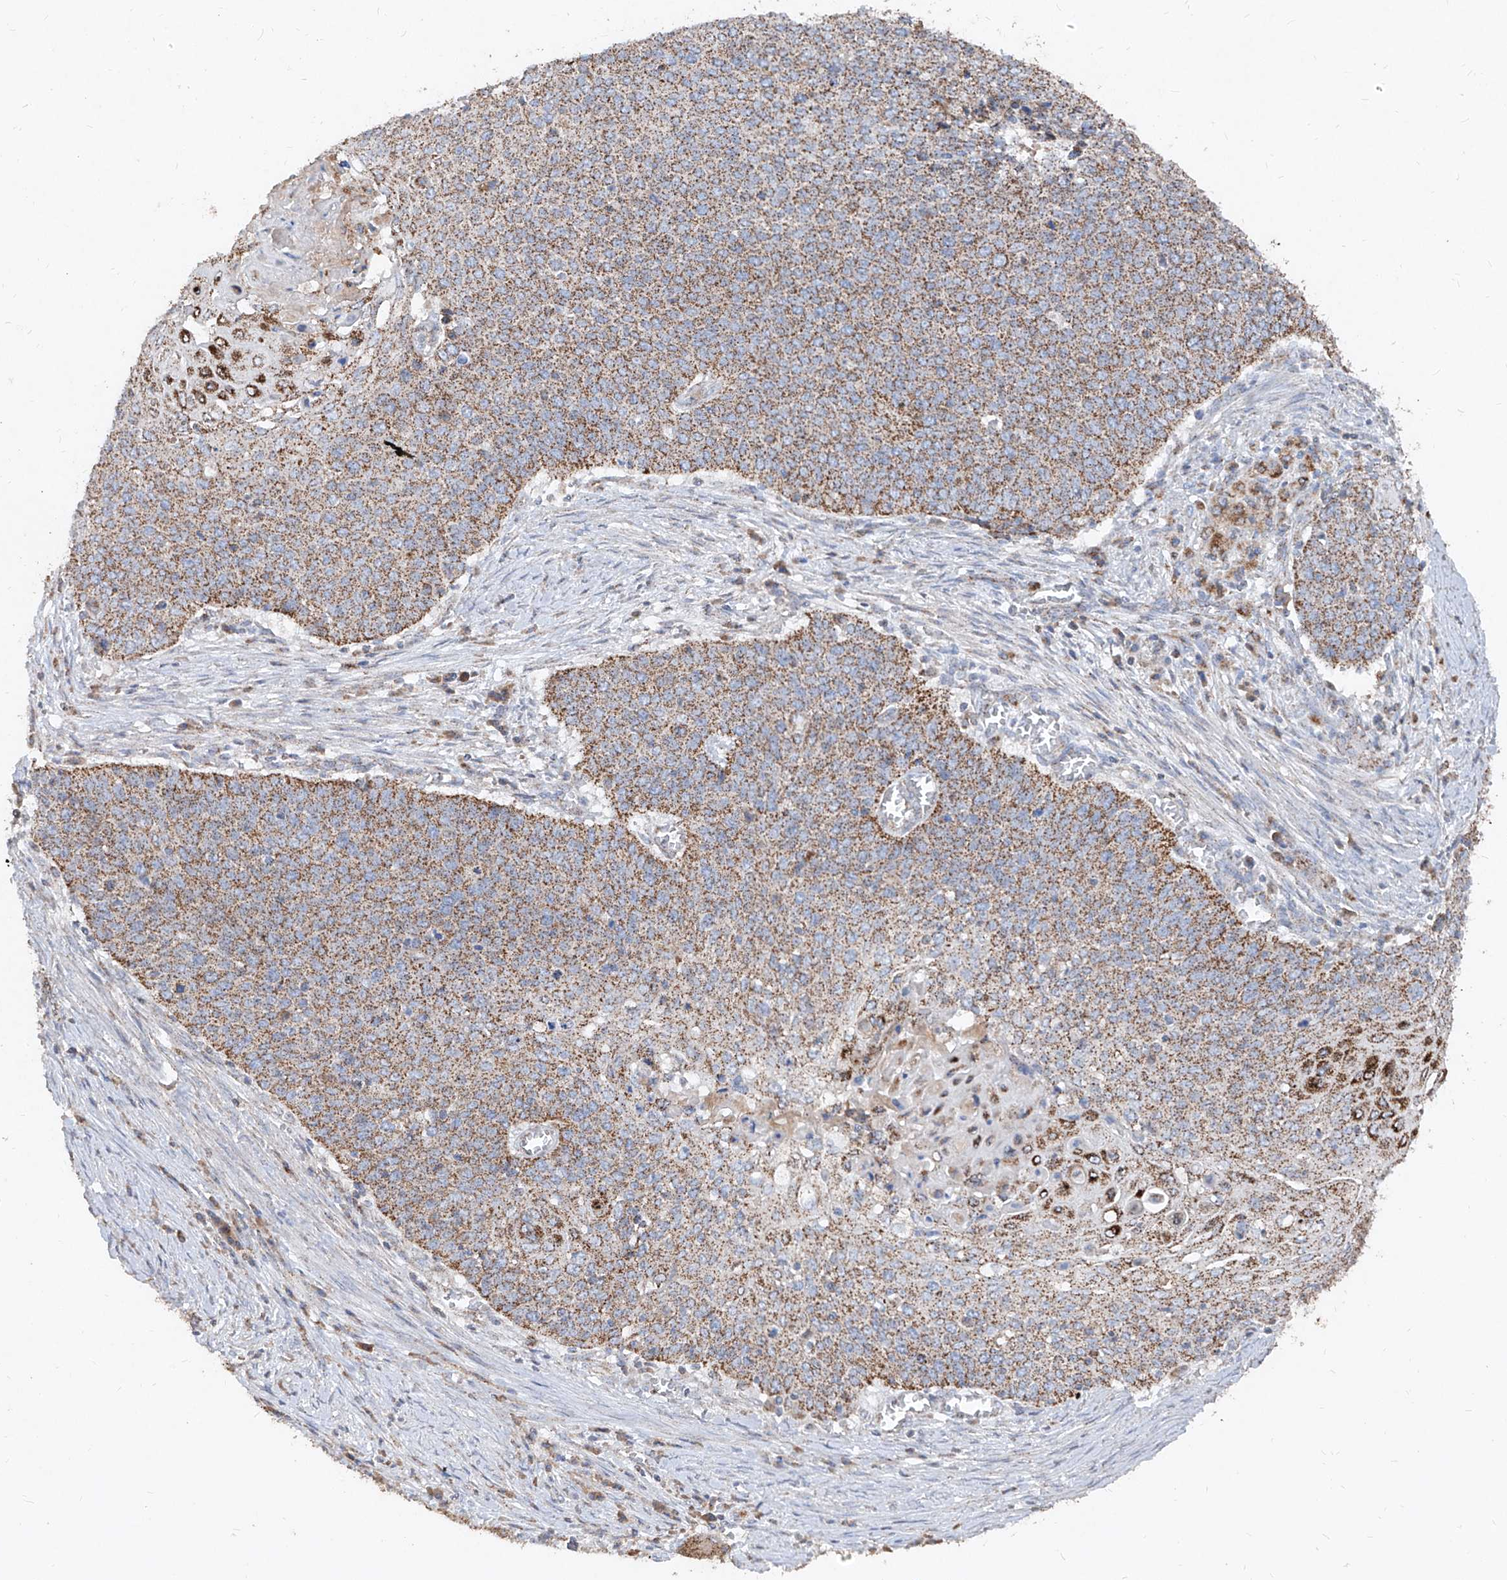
{"staining": {"intensity": "moderate", "quantity": ">75%", "location": "cytoplasmic/membranous"}, "tissue": "cervical cancer", "cell_type": "Tumor cells", "image_type": "cancer", "snomed": [{"axis": "morphology", "description": "Squamous cell carcinoma, NOS"}, {"axis": "topography", "description": "Cervix"}], "caption": "Immunohistochemical staining of squamous cell carcinoma (cervical) exhibits medium levels of moderate cytoplasmic/membranous protein staining in about >75% of tumor cells.", "gene": "ABCD3", "patient": {"sex": "female", "age": 39}}